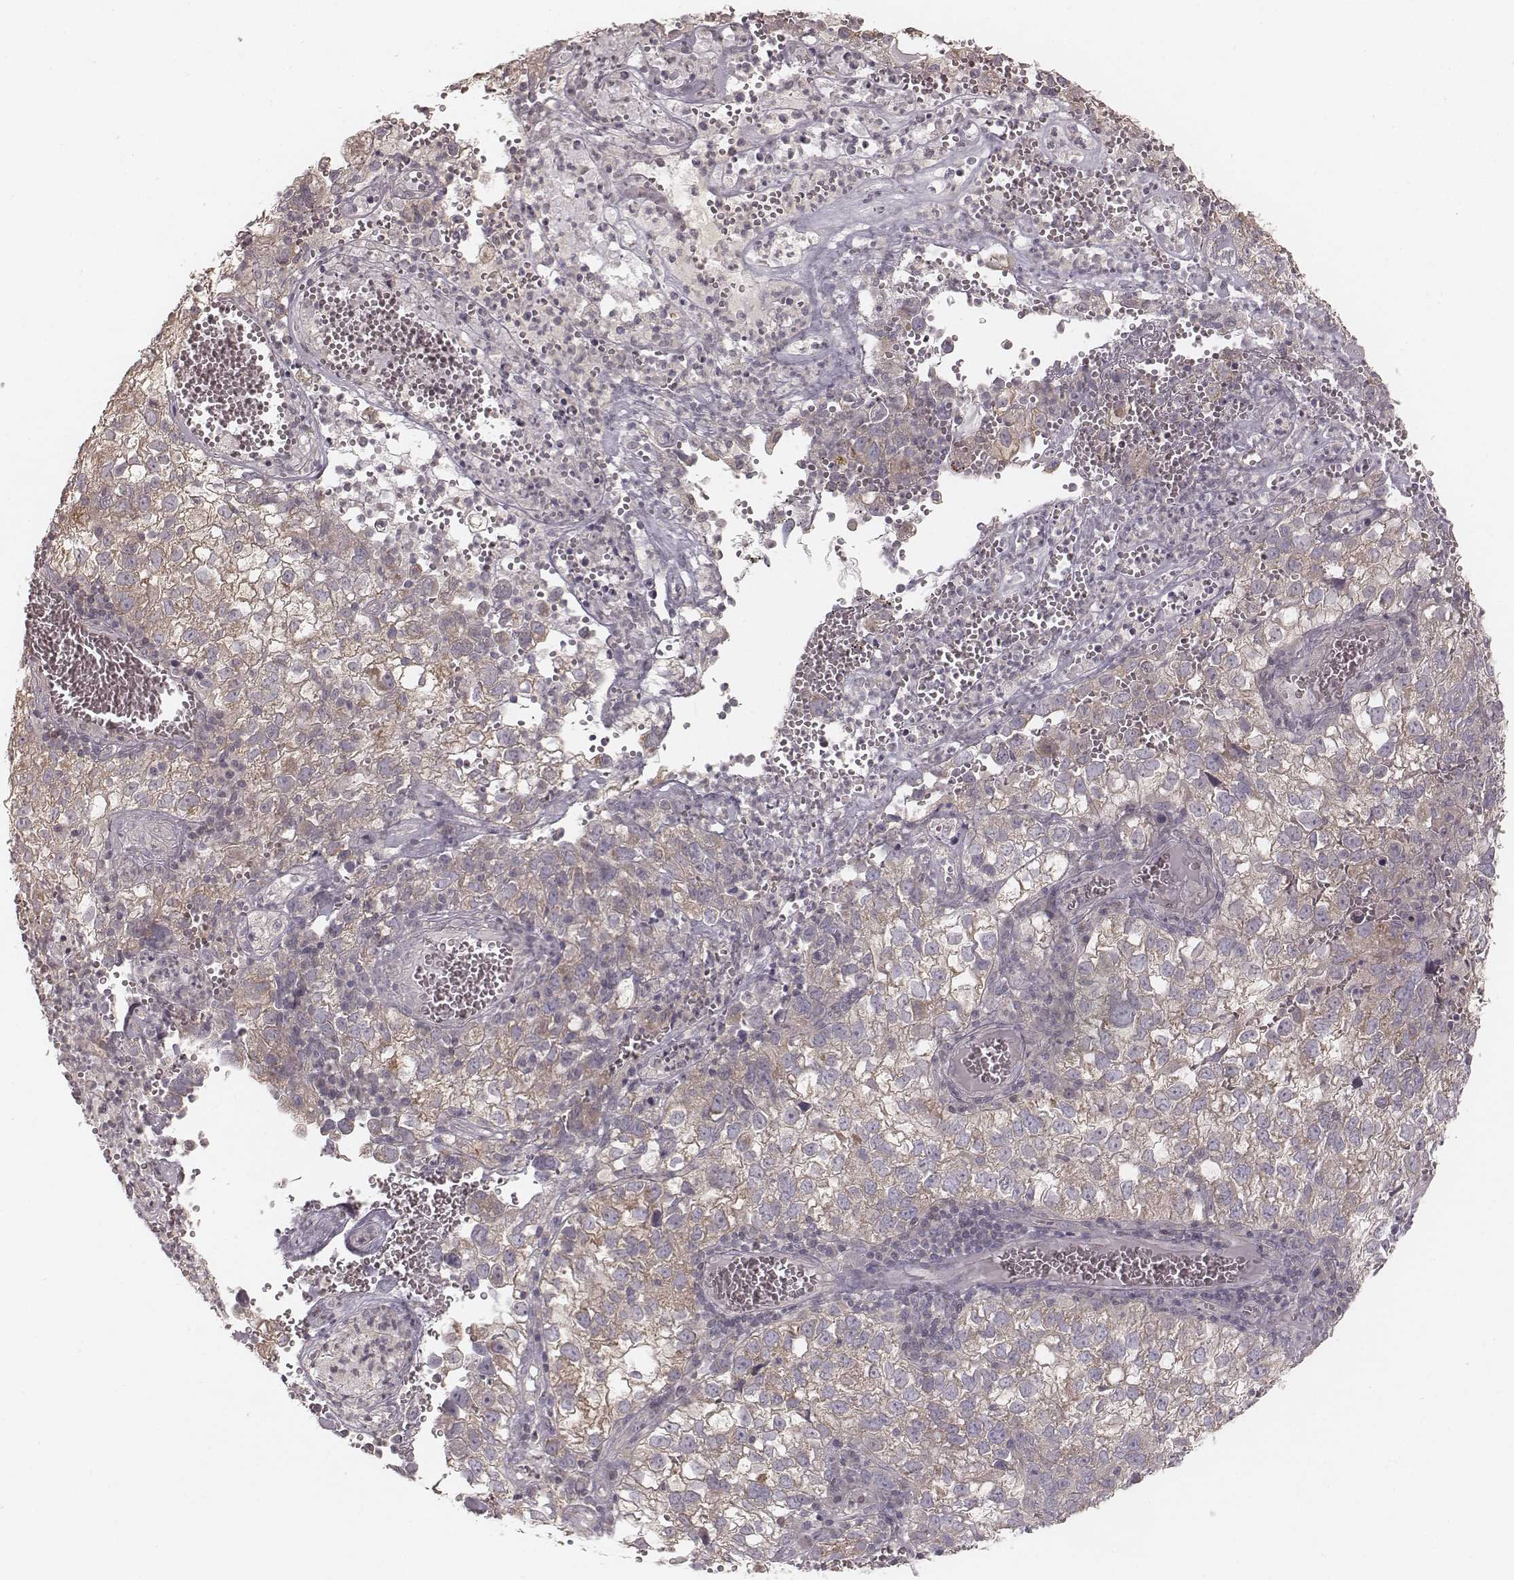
{"staining": {"intensity": "weak", "quantity": ">75%", "location": "cytoplasmic/membranous"}, "tissue": "cervical cancer", "cell_type": "Tumor cells", "image_type": "cancer", "snomed": [{"axis": "morphology", "description": "Squamous cell carcinoma, NOS"}, {"axis": "topography", "description": "Cervix"}], "caption": "Protein expression analysis of cervical cancer (squamous cell carcinoma) shows weak cytoplasmic/membranous expression in approximately >75% of tumor cells.", "gene": "TDRD5", "patient": {"sex": "female", "age": 55}}